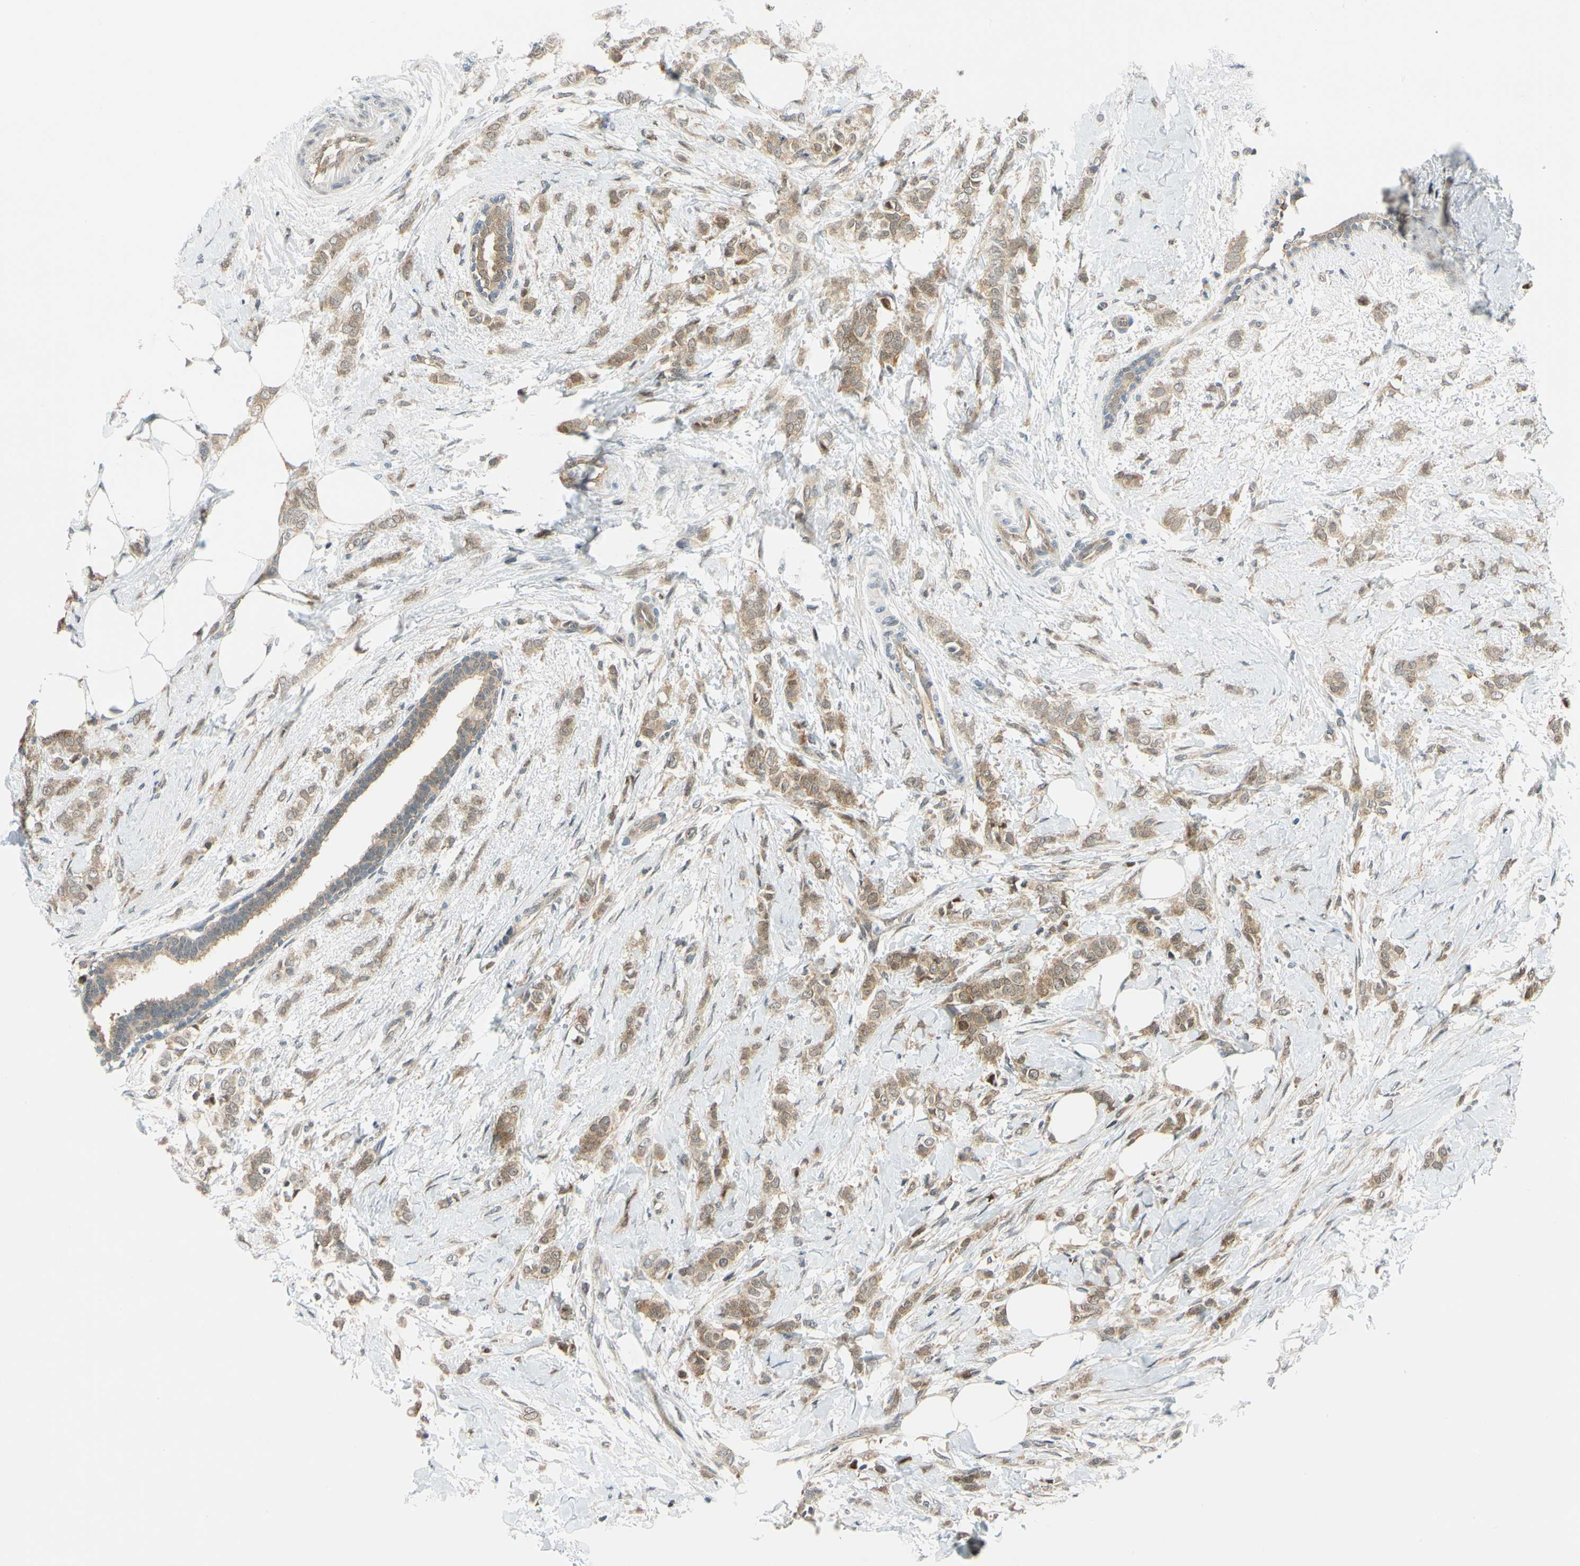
{"staining": {"intensity": "weak", "quantity": ">75%", "location": "cytoplasmic/membranous"}, "tissue": "breast cancer", "cell_type": "Tumor cells", "image_type": "cancer", "snomed": [{"axis": "morphology", "description": "Lobular carcinoma, in situ"}, {"axis": "morphology", "description": "Lobular carcinoma"}, {"axis": "topography", "description": "Breast"}], "caption": "Immunohistochemistry histopathology image of neoplastic tissue: human breast lobular carcinoma in situ stained using immunohistochemistry (IHC) displays low levels of weak protein expression localized specifically in the cytoplasmic/membranous of tumor cells, appearing as a cytoplasmic/membranous brown color.", "gene": "MAPK9", "patient": {"sex": "female", "age": 41}}